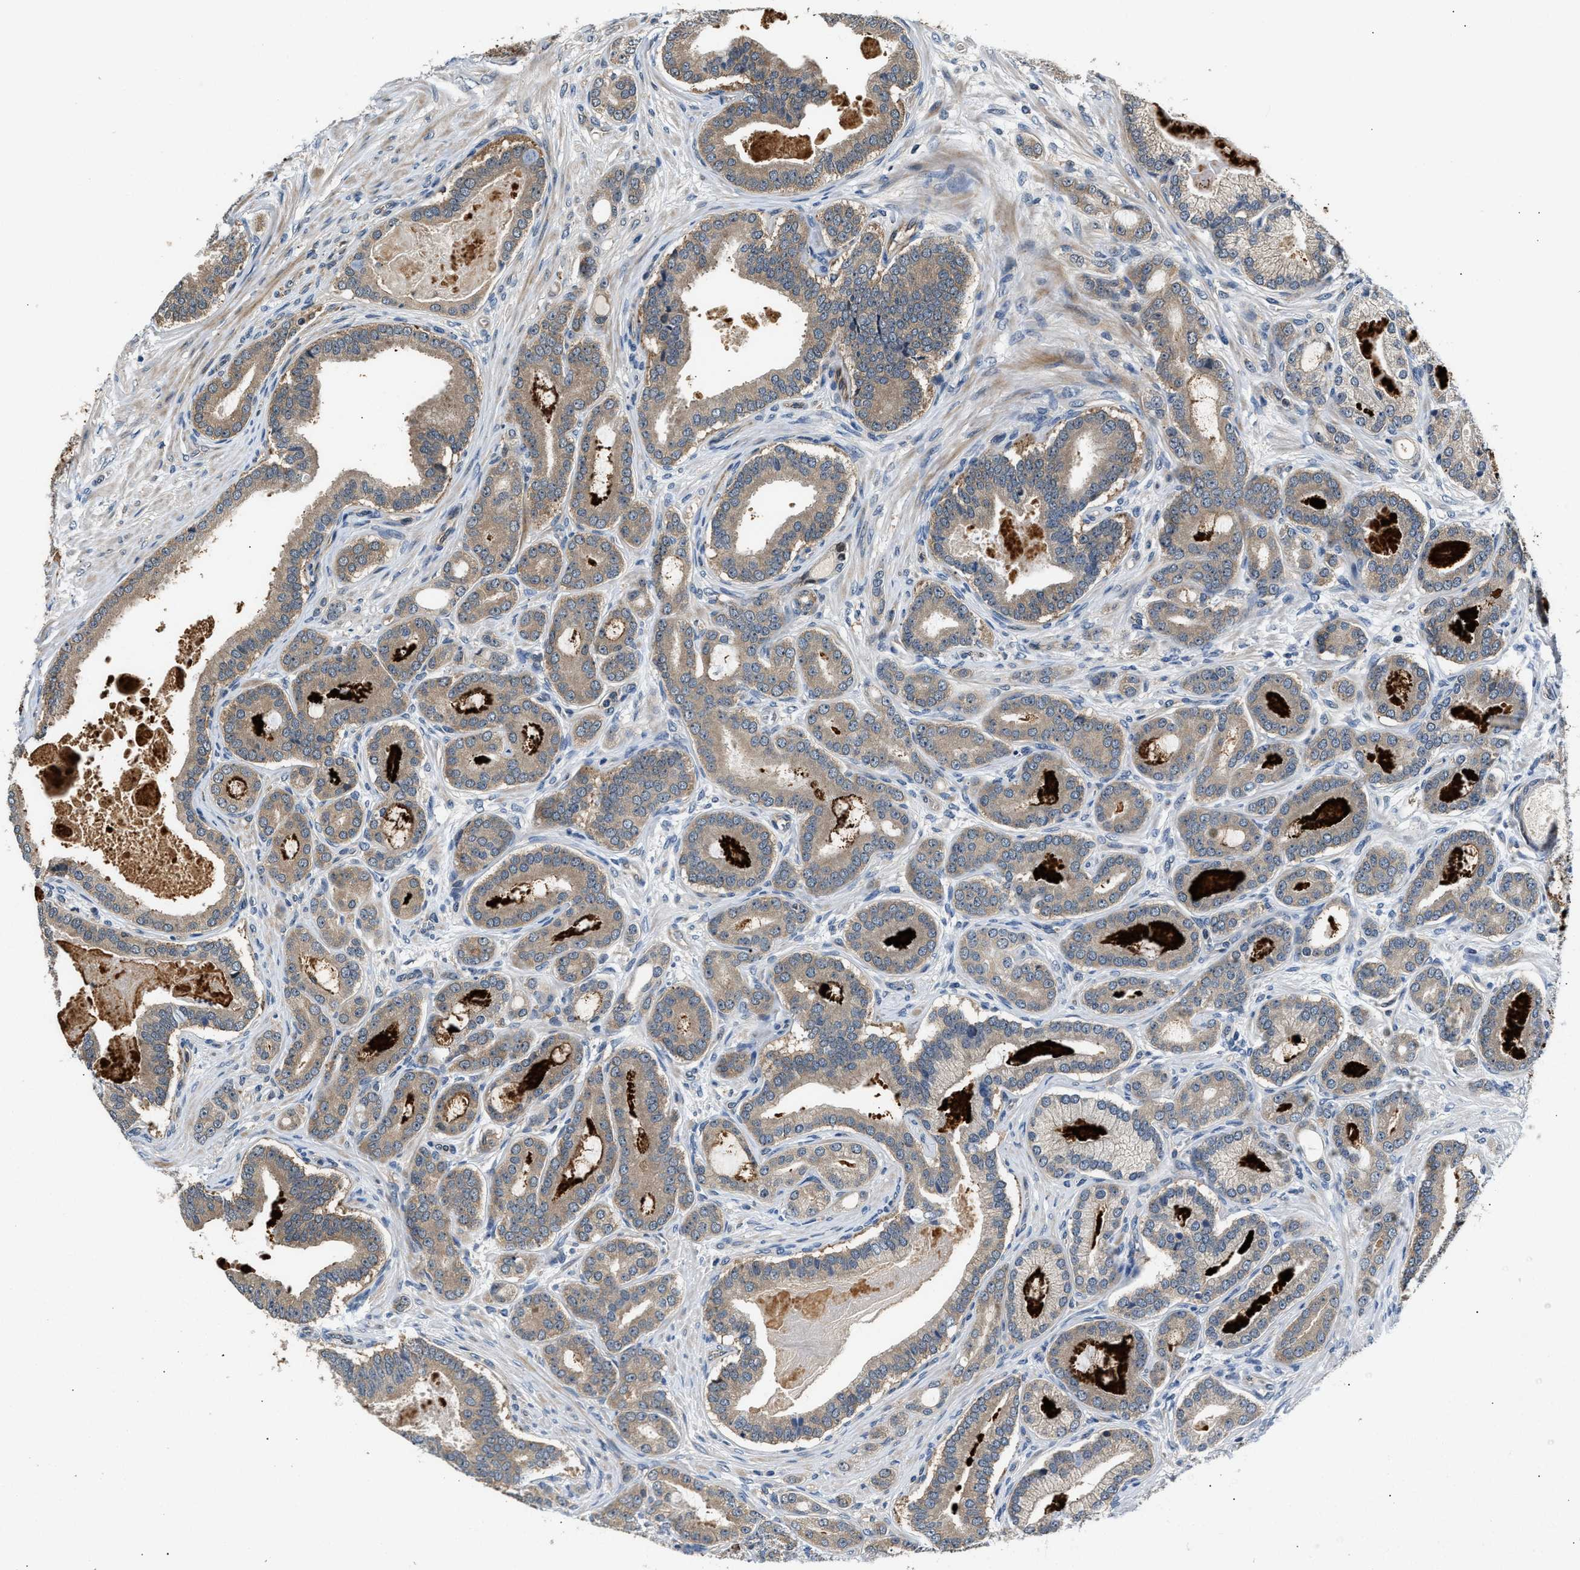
{"staining": {"intensity": "weak", "quantity": ">75%", "location": "cytoplasmic/membranous"}, "tissue": "prostate cancer", "cell_type": "Tumor cells", "image_type": "cancer", "snomed": [{"axis": "morphology", "description": "Adenocarcinoma, High grade"}, {"axis": "topography", "description": "Prostate"}], "caption": "Approximately >75% of tumor cells in prostate high-grade adenocarcinoma display weak cytoplasmic/membranous protein staining as visualized by brown immunohistochemical staining.", "gene": "TUT7", "patient": {"sex": "male", "age": 60}}